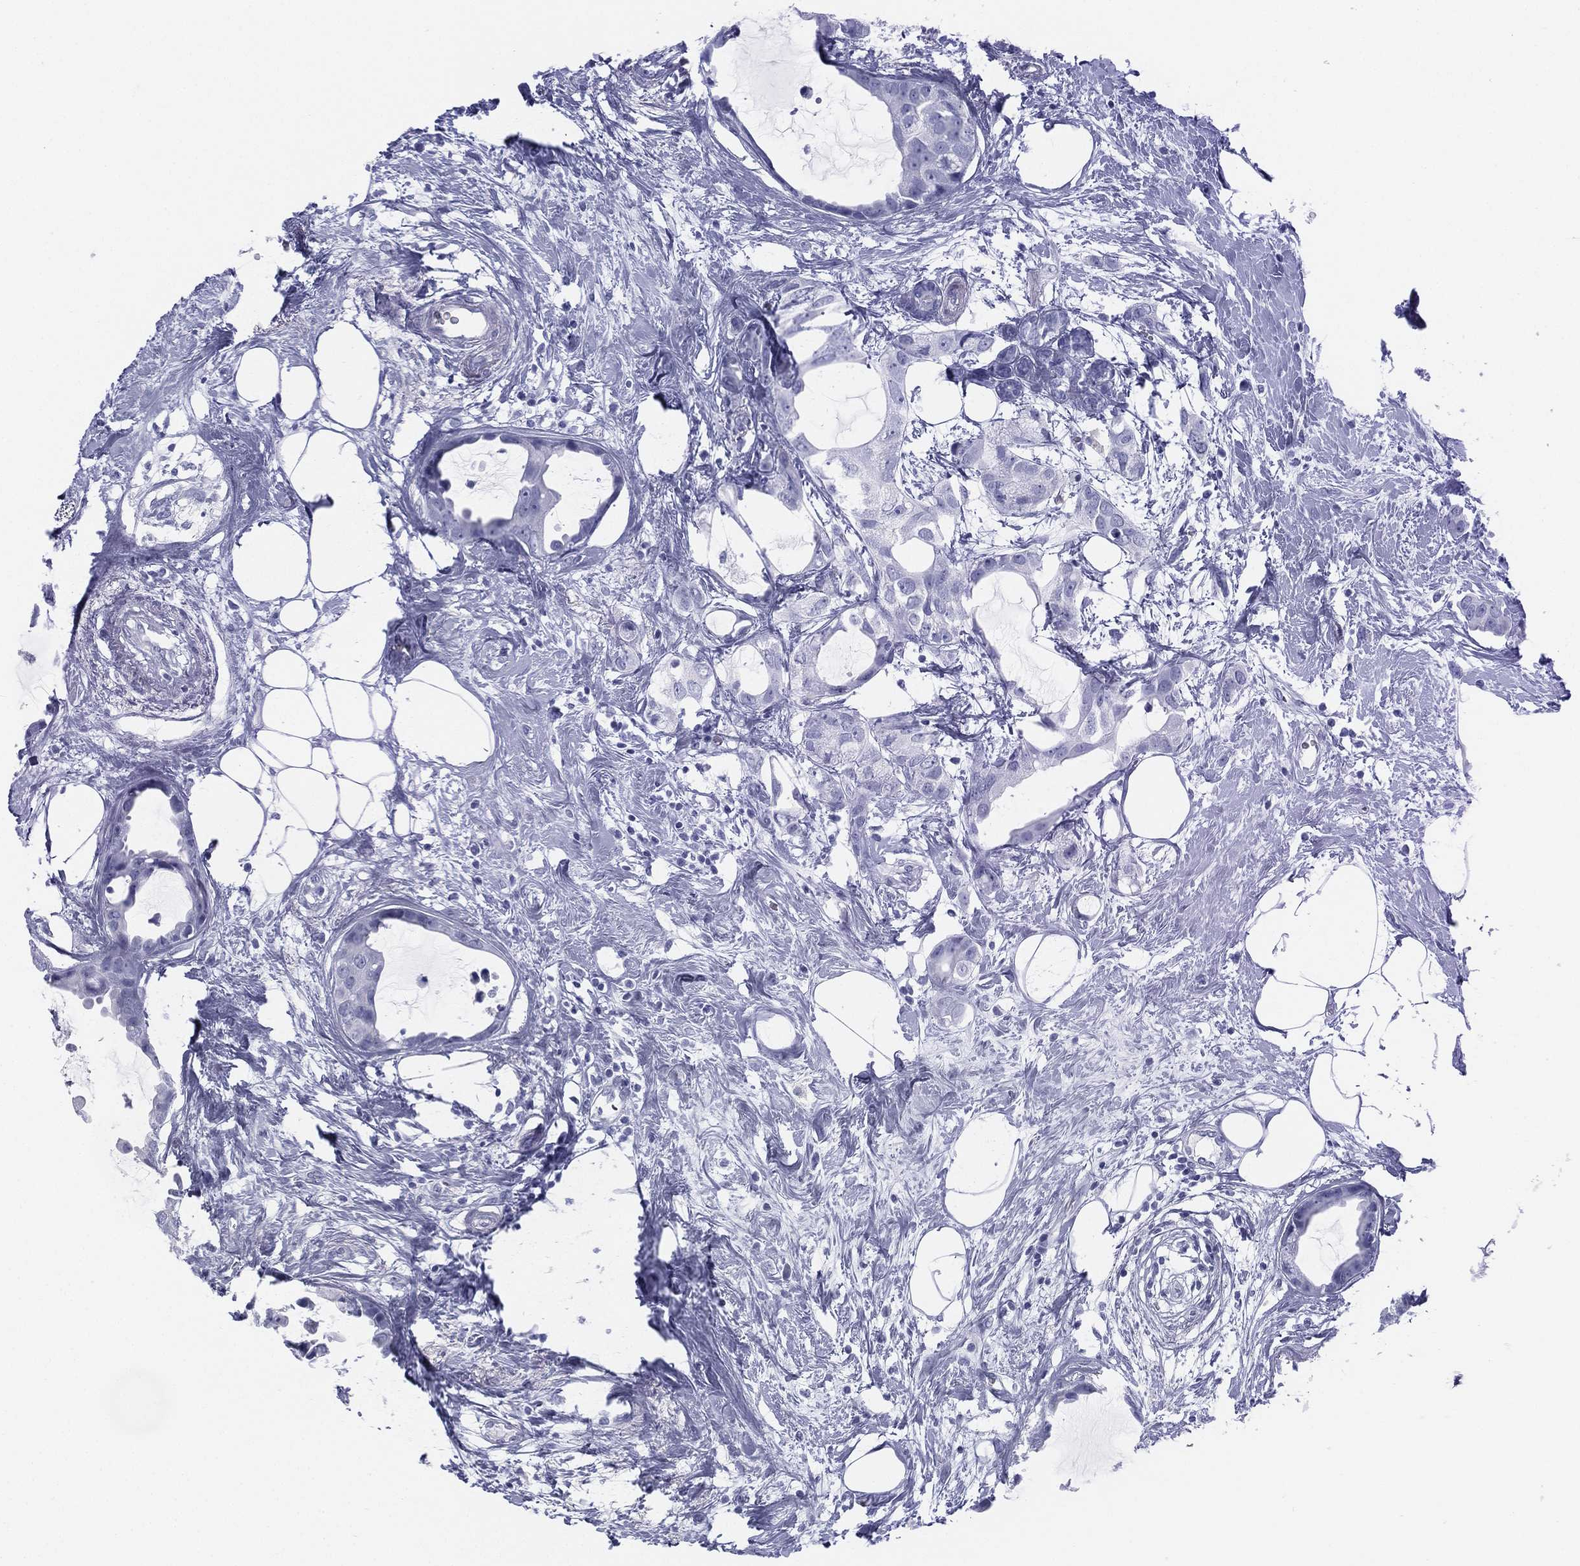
{"staining": {"intensity": "negative", "quantity": "none", "location": "none"}, "tissue": "breast cancer", "cell_type": "Tumor cells", "image_type": "cancer", "snomed": [{"axis": "morphology", "description": "Duct carcinoma"}, {"axis": "topography", "description": "Breast"}], "caption": "Tumor cells are negative for brown protein staining in breast cancer. (Stains: DAB (3,3'-diaminobenzidine) IHC with hematoxylin counter stain, Microscopy: brightfield microscopy at high magnification).", "gene": "TMEM252", "patient": {"sex": "female", "age": 45}}